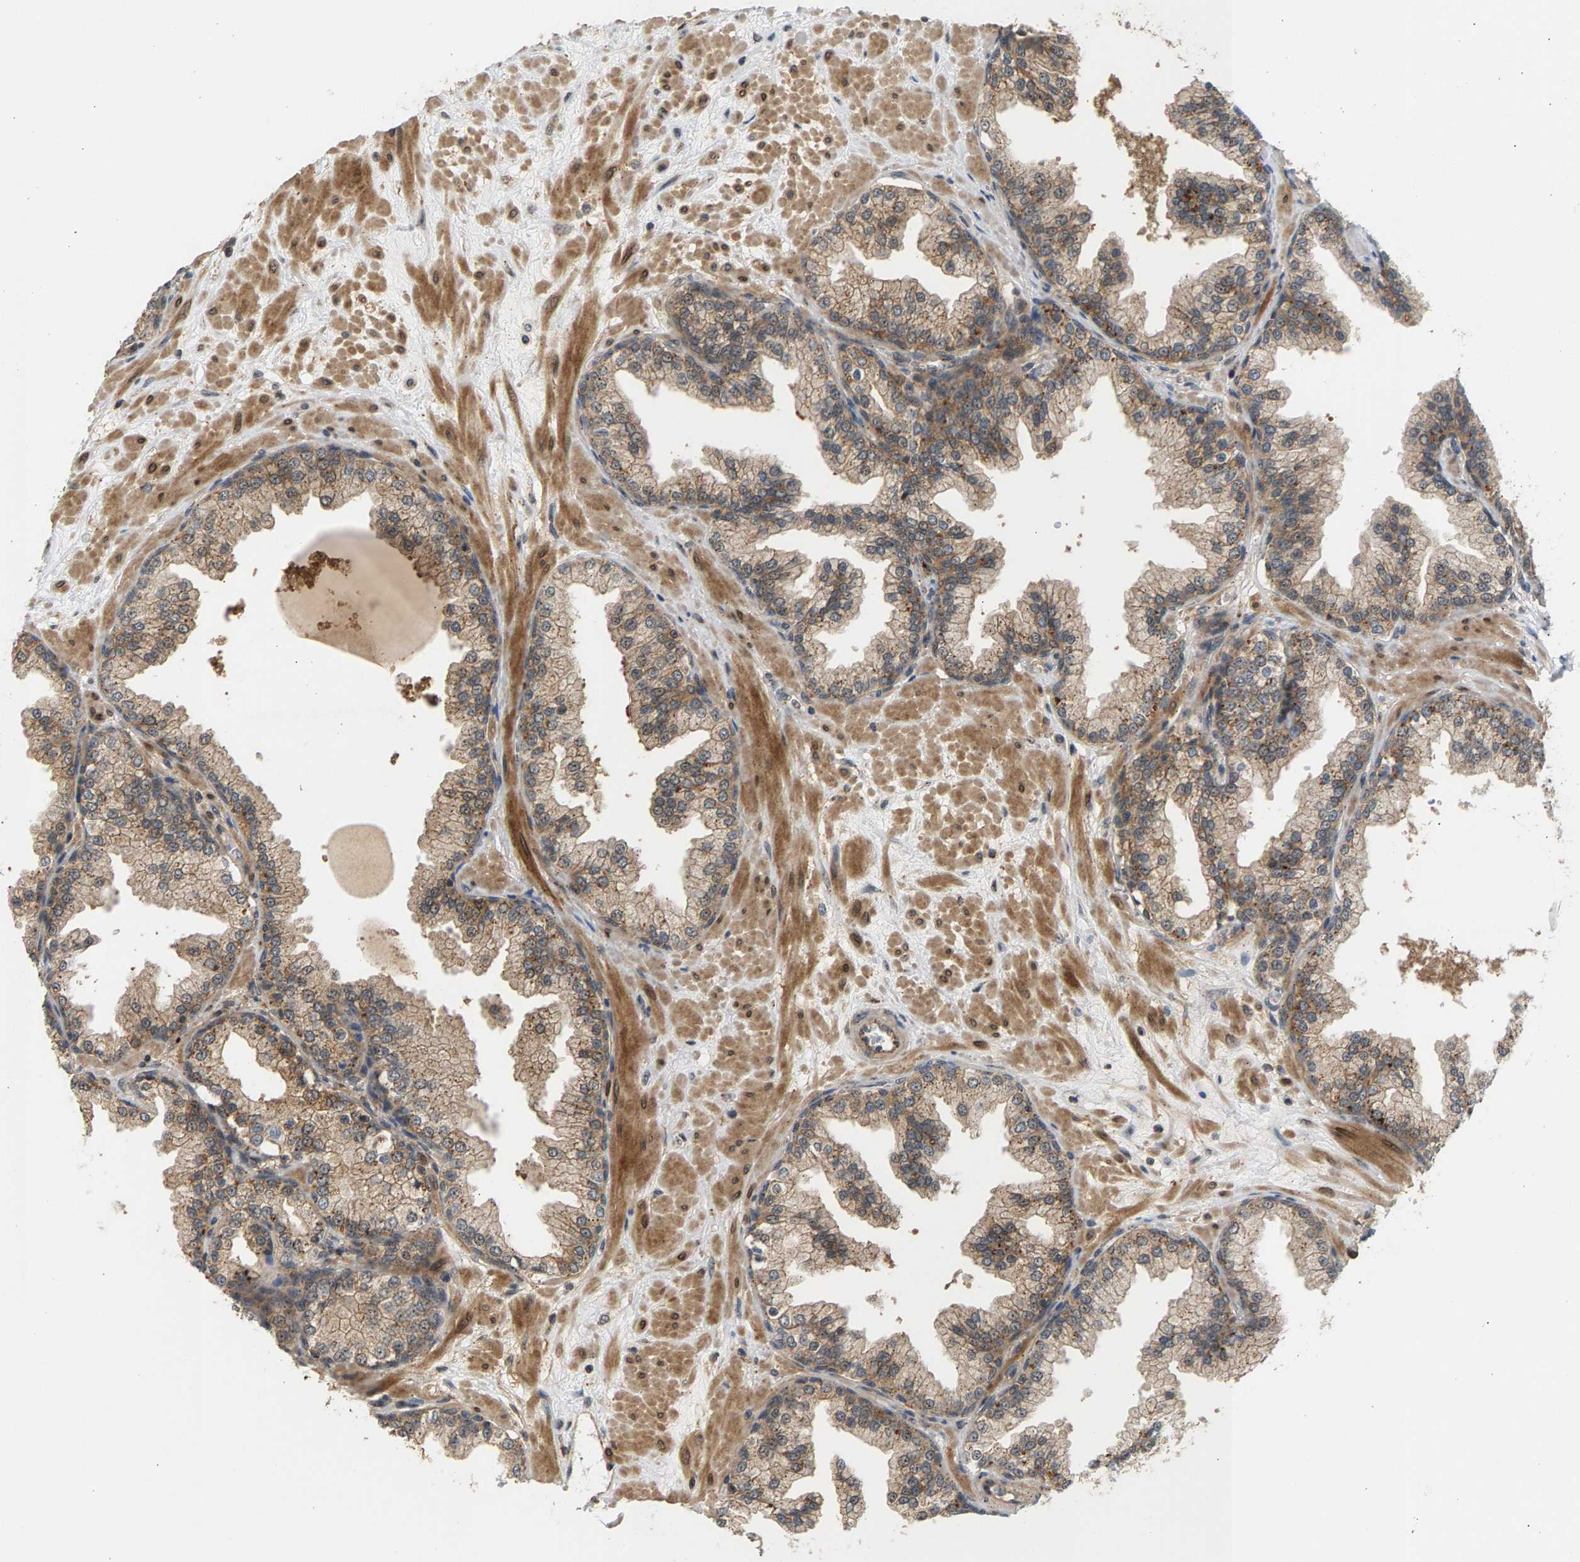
{"staining": {"intensity": "strong", "quantity": ">75%", "location": "cytoplasmic/membranous"}, "tissue": "prostate", "cell_type": "Glandular cells", "image_type": "normal", "snomed": [{"axis": "morphology", "description": "Normal tissue, NOS"}, {"axis": "topography", "description": "Prostate"}], "caption": "Immunohistochemistry photomicrograph of benign prostate stained for a protein (brown), which exhibits high levels of strong cytoplasmic/membranous staining in about >75% of glandular cells.", "gene": "MAP2K5", "patient": {"sex": "male", "age": 51}}